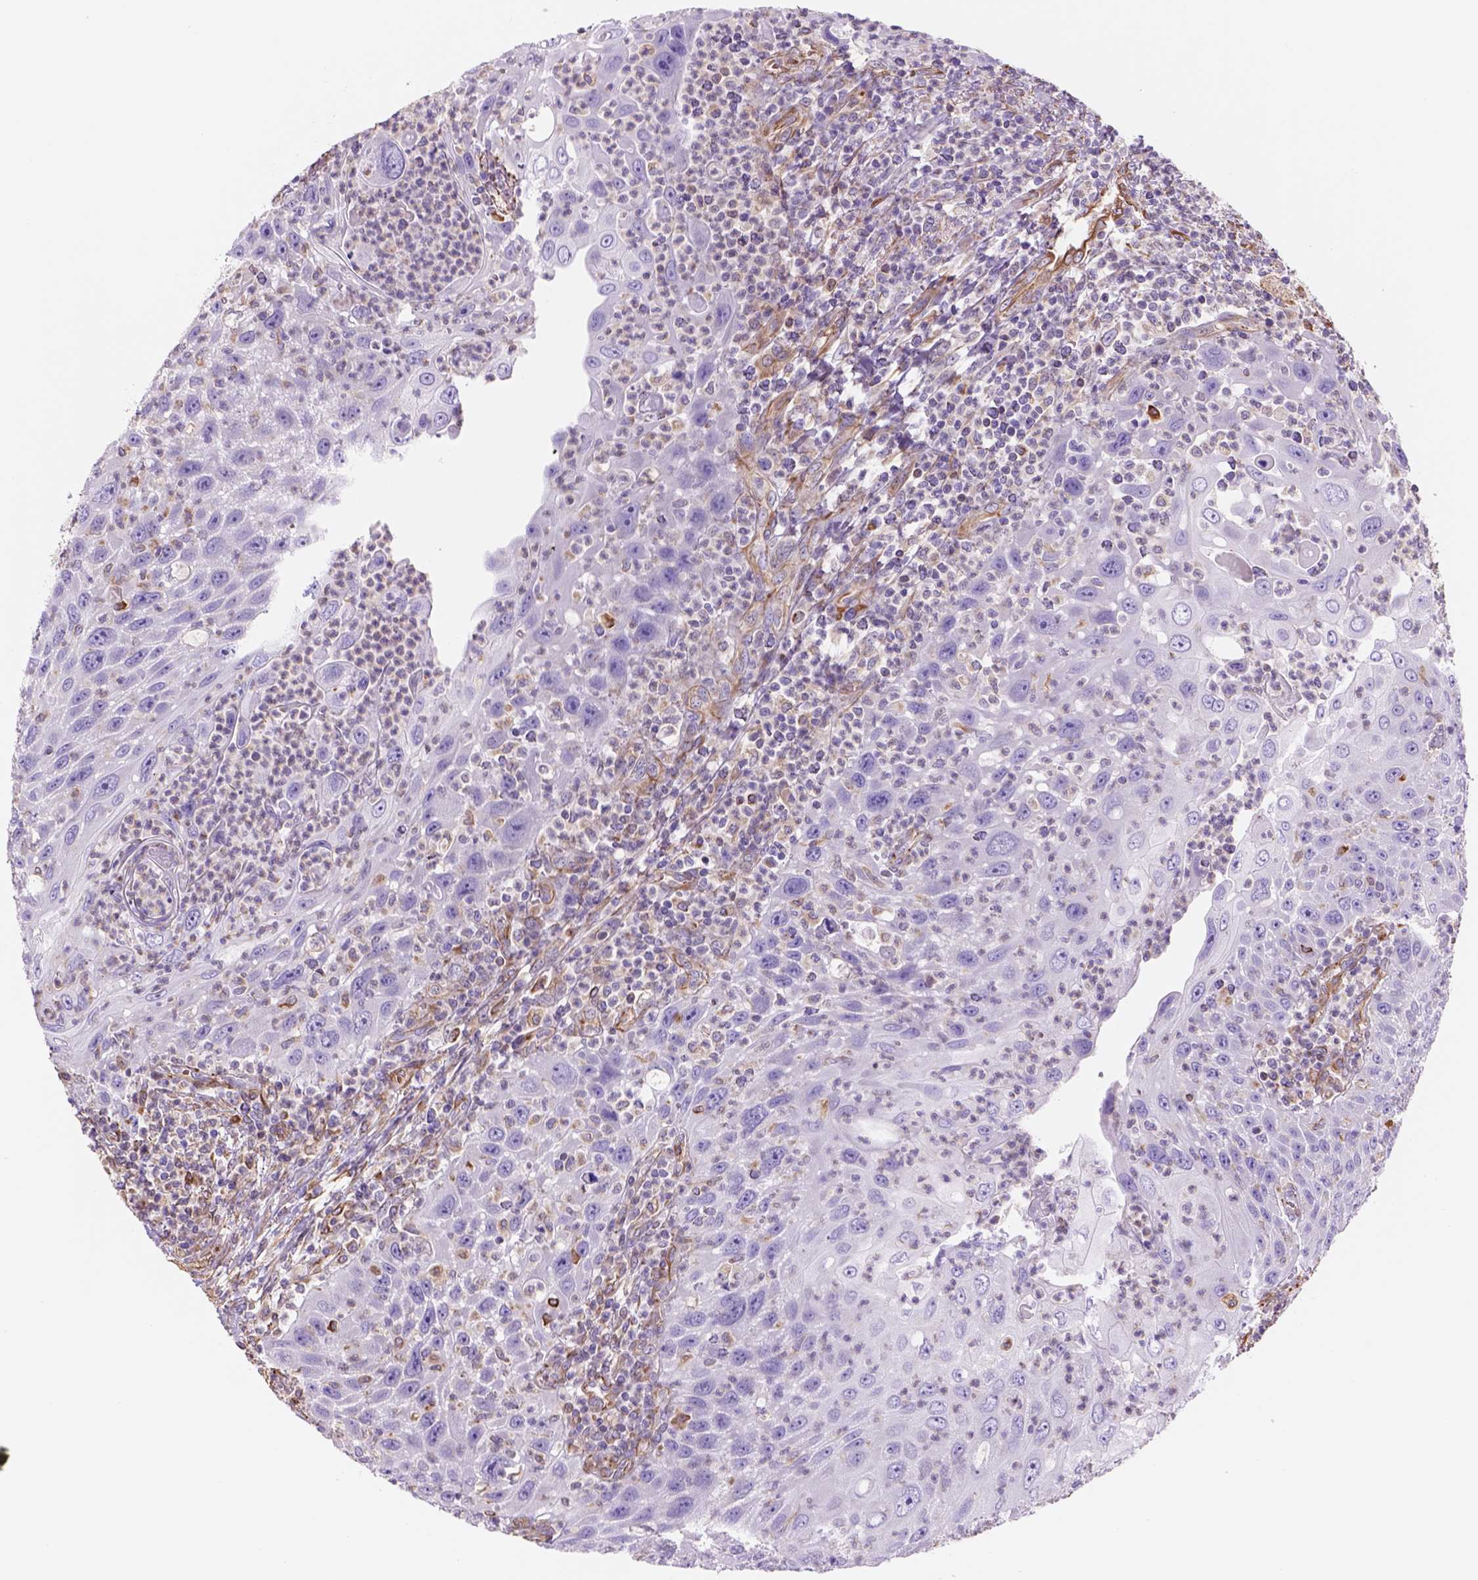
{"staining": {"intensity": "negative", "quantity": "none", "location": "none"}, "tissue": "head and neck cancer", "cell_type": "Tumor cells", "image_type": "cancer", "snomed": [{"axis": "morphology", "description": "Squamous cell carcinoma, NOS"}, {"axis": "topography", "description": "Head-Neck"}], "caption": "Protein analysis of squamous cell carcinoma (head and neck) reveals no significant staining in tumor cells.", "gene": "ZZZ3", "patient": {"sex": "male", "age": 69}}